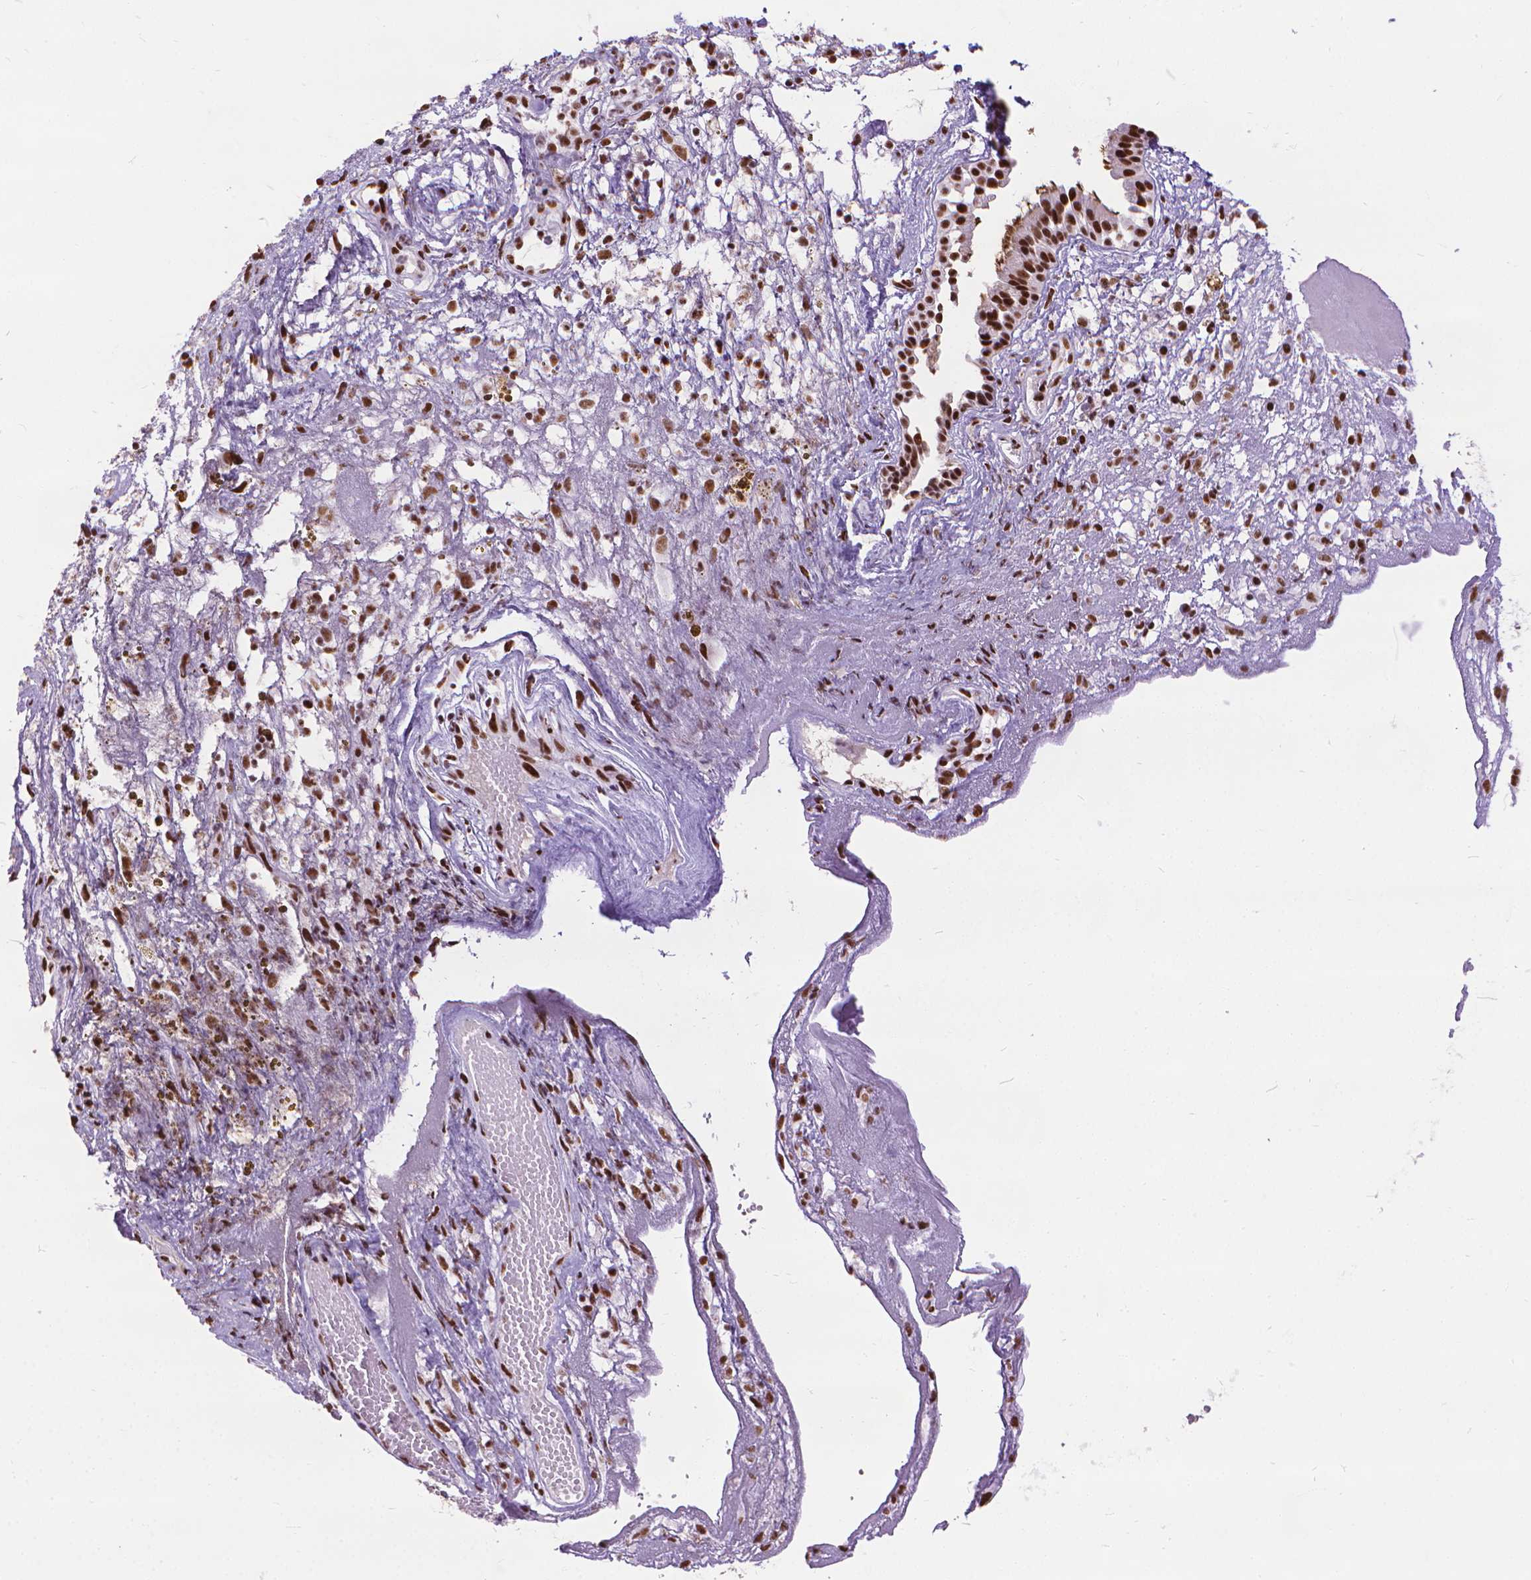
{"staining": {"intensity": "strong", "quantity": ">75%", "location": "nuclear"}, "tissue": "nasopharynx", "cell_type": "Respiratory epithelial cells", "image_type": "normal", "snomed": [{"axis": "morphology", "description": "Normal tissue, NOS"}, {"axis": "topography", "description": "Nasopharynx"}], "caption": "Nasopharynx stained with a brown dye demonstrates strong nuclear positive staining in about >75% of respiratory epithelial cells.", "gene": "AKAP8", "patient": {"sex": "male", "age": 24}}